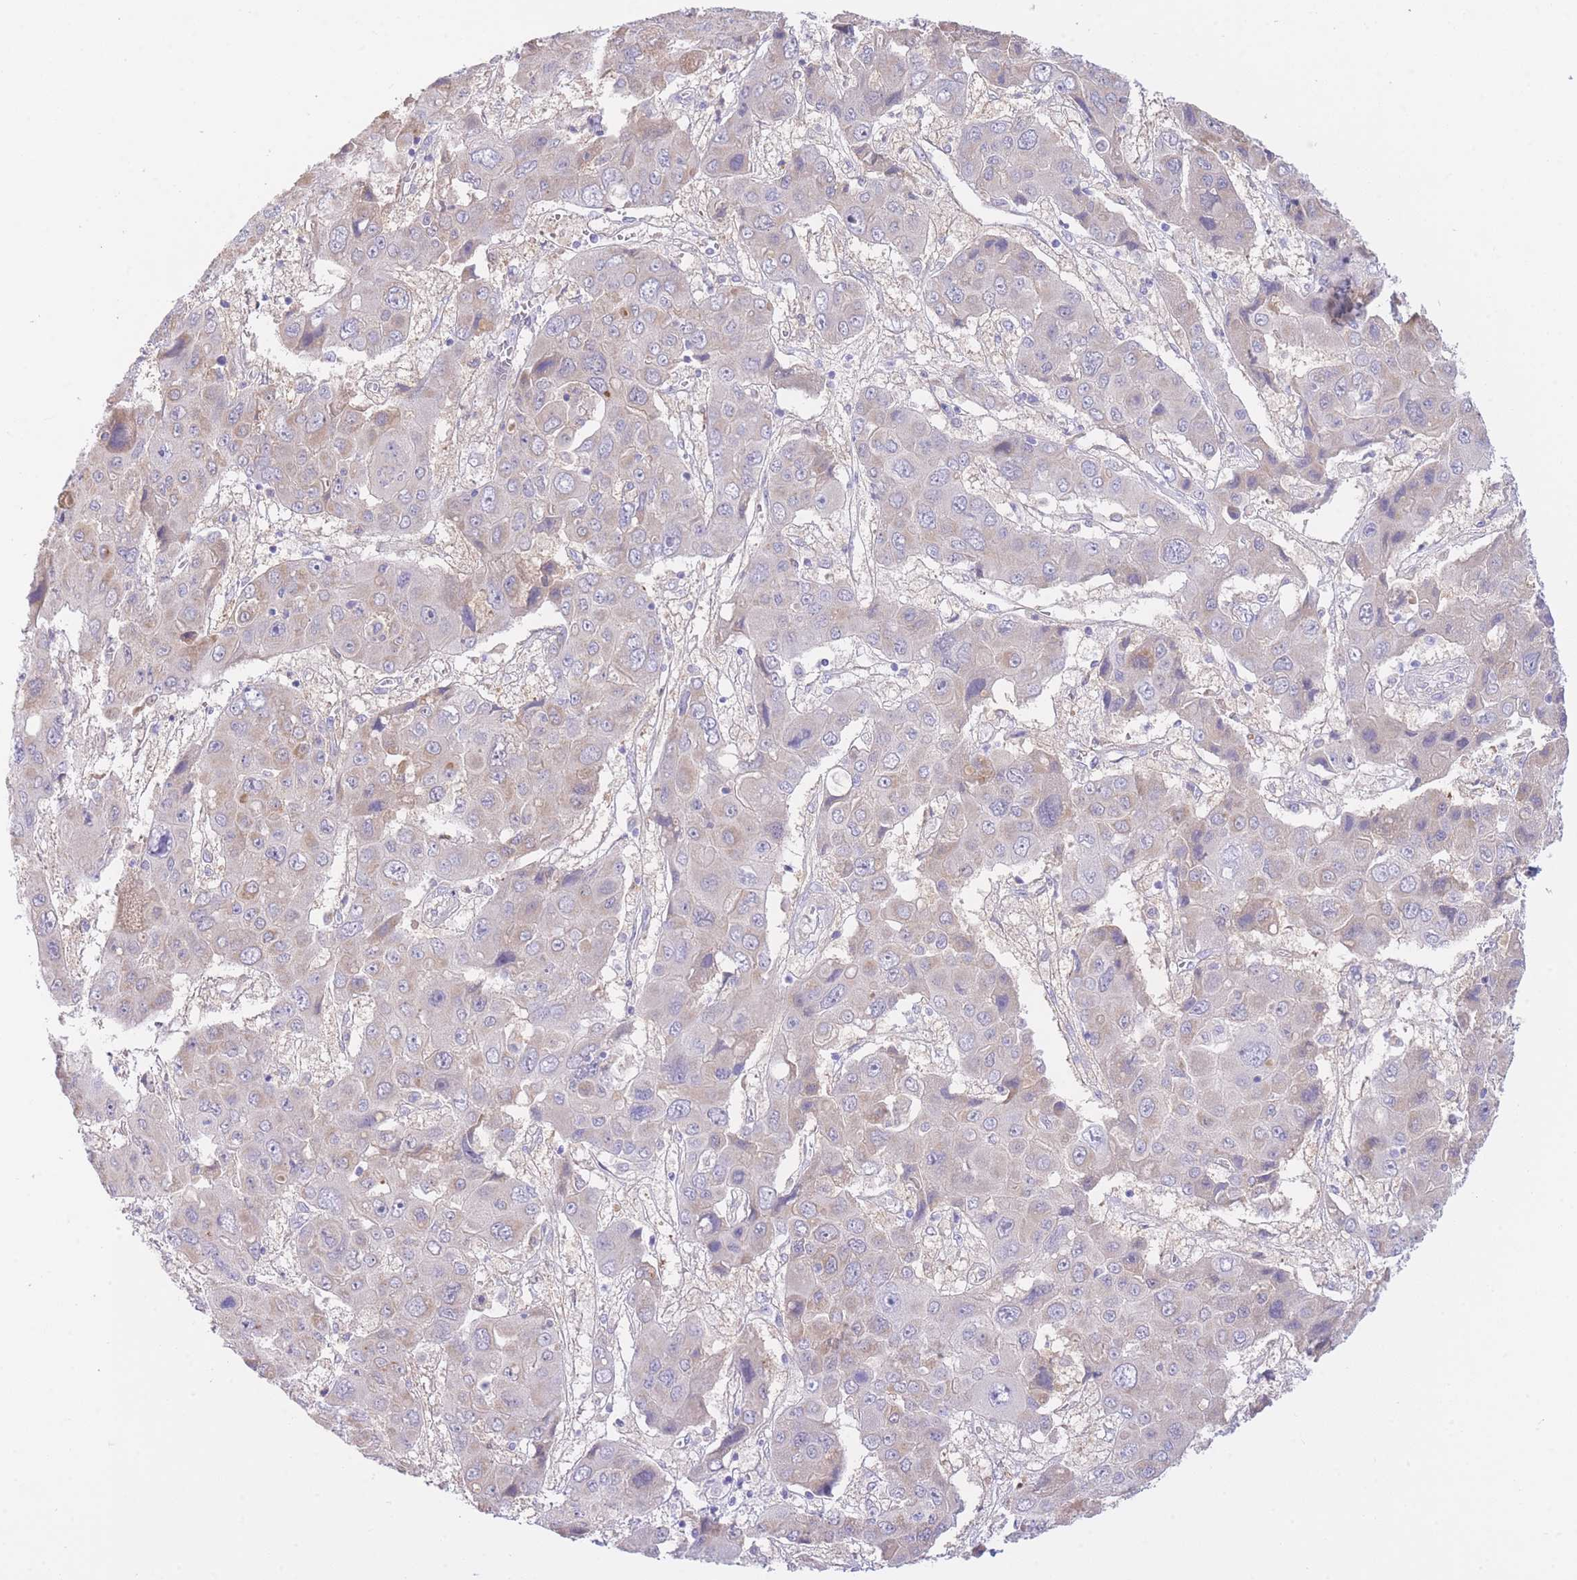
{"staining": {"intensity": "negative", "quantity": "none", "location": "none"}, "tissue": "liver cancer", "cell_type": "Tumor cells", "image_type": "cancer", "snomed": [{"axis": "morphology", "description": "Cholangiocarcinoma"}, {"axis": "topography", "description": "Liver"}], "caption": "Image shows no protein positivity in tumor cells of liver cancer tissue.", "gene": "PGM1", "patient": {"sex": "male", "age": 67}}